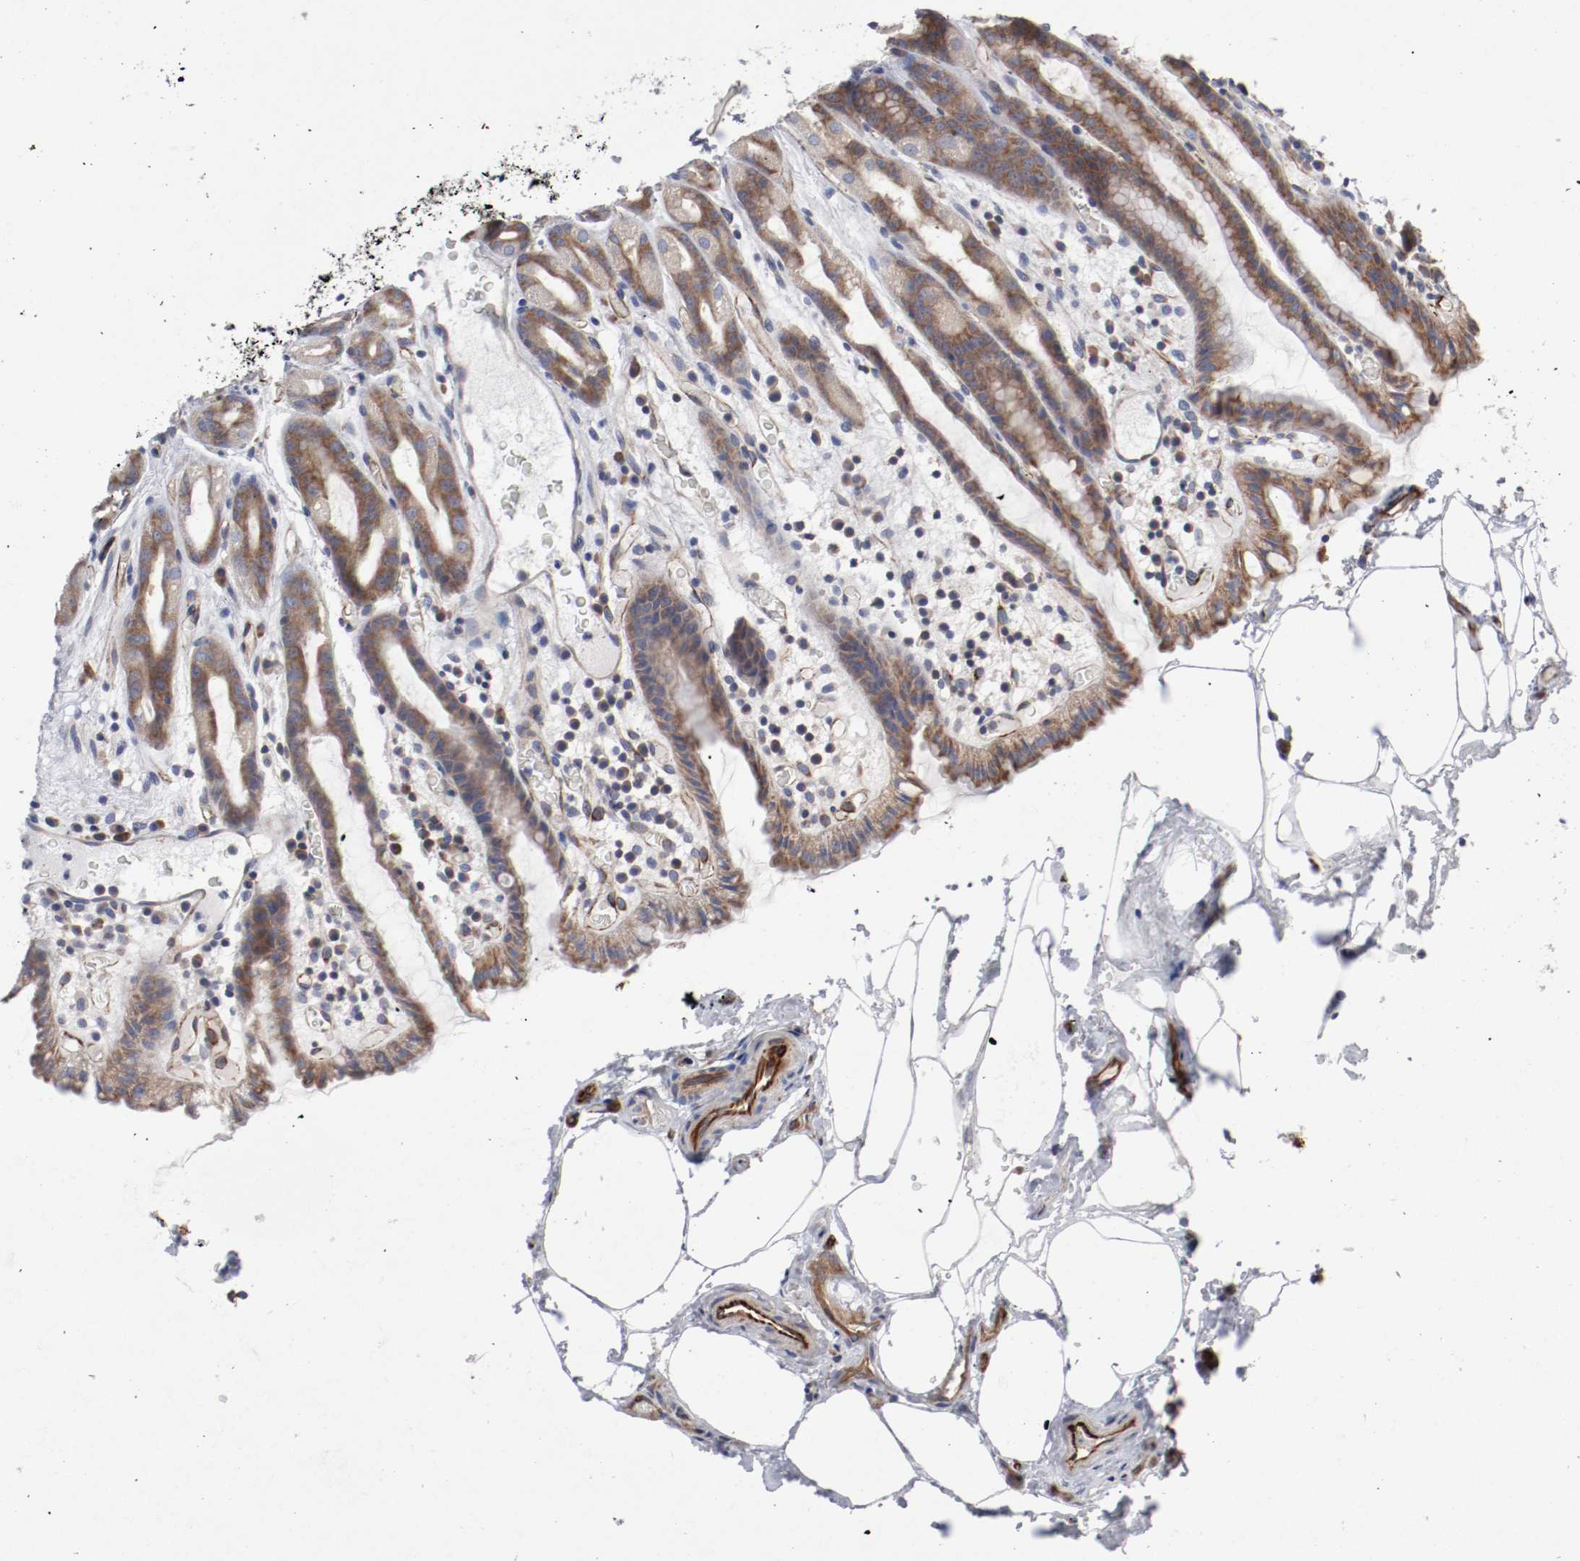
{"staining": {"intensity": "moderate", "quantity": ">75%", "location": "cytoplasmic/membranous"}, "tissue": "stomach", "cell_type": "Glandular cells", "image_type": "normal", "snomed": [{"axis": "morphology", "description": "Normal tissue, NOS"}, {"axis": "topography", "description": "Stomach, upper"}], "caption": "Protein staining of unremarkable stomach displays moderate cytoplasmic/membranous expression in about >75% of glandular cells. Using DAB (brown) and hematoxylin (blue) stains, captured at high magnification using brightfield microscopy.", "gene": "GIT1", "patient": {"sex": "male", "age": 68}}